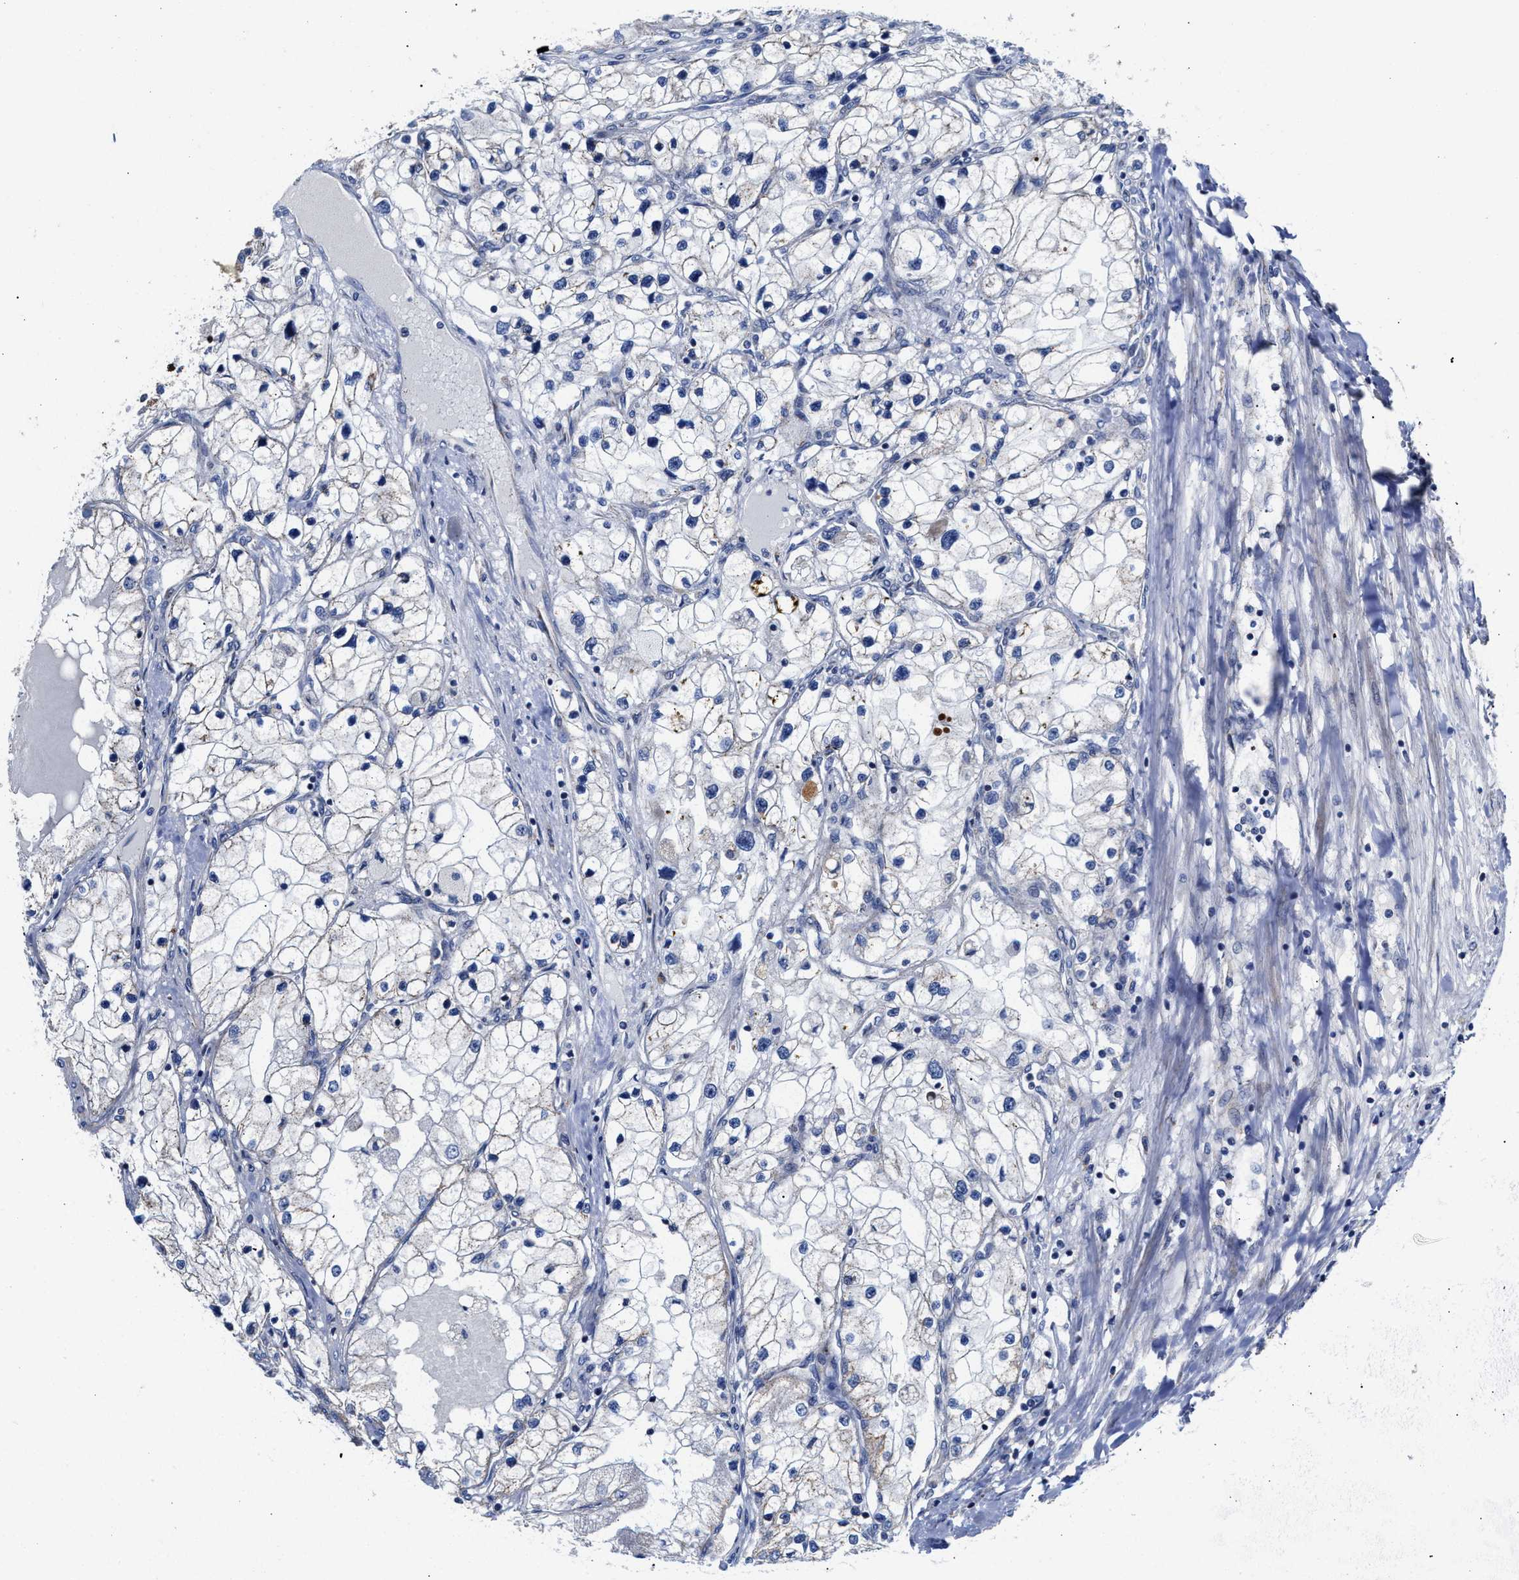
{"staining": {"intensity": "negative", "quantity": "none", "location": "none"}, "tissue": "renal cancer", "cell_type": "Tumor cells", "image_type": "cancer", "snomed": [{"axis": "morphology", "description": "Adenocarcinoma, NOS"}, {"axis": "topography", "description": "Kidney"}], "caption": "An image of adenocarcinoma (renal) stained for a protein exhibits no brown staining in tumor cells.", "gene": "JAG1", "patient": {"sex": "male", "age": 68}}